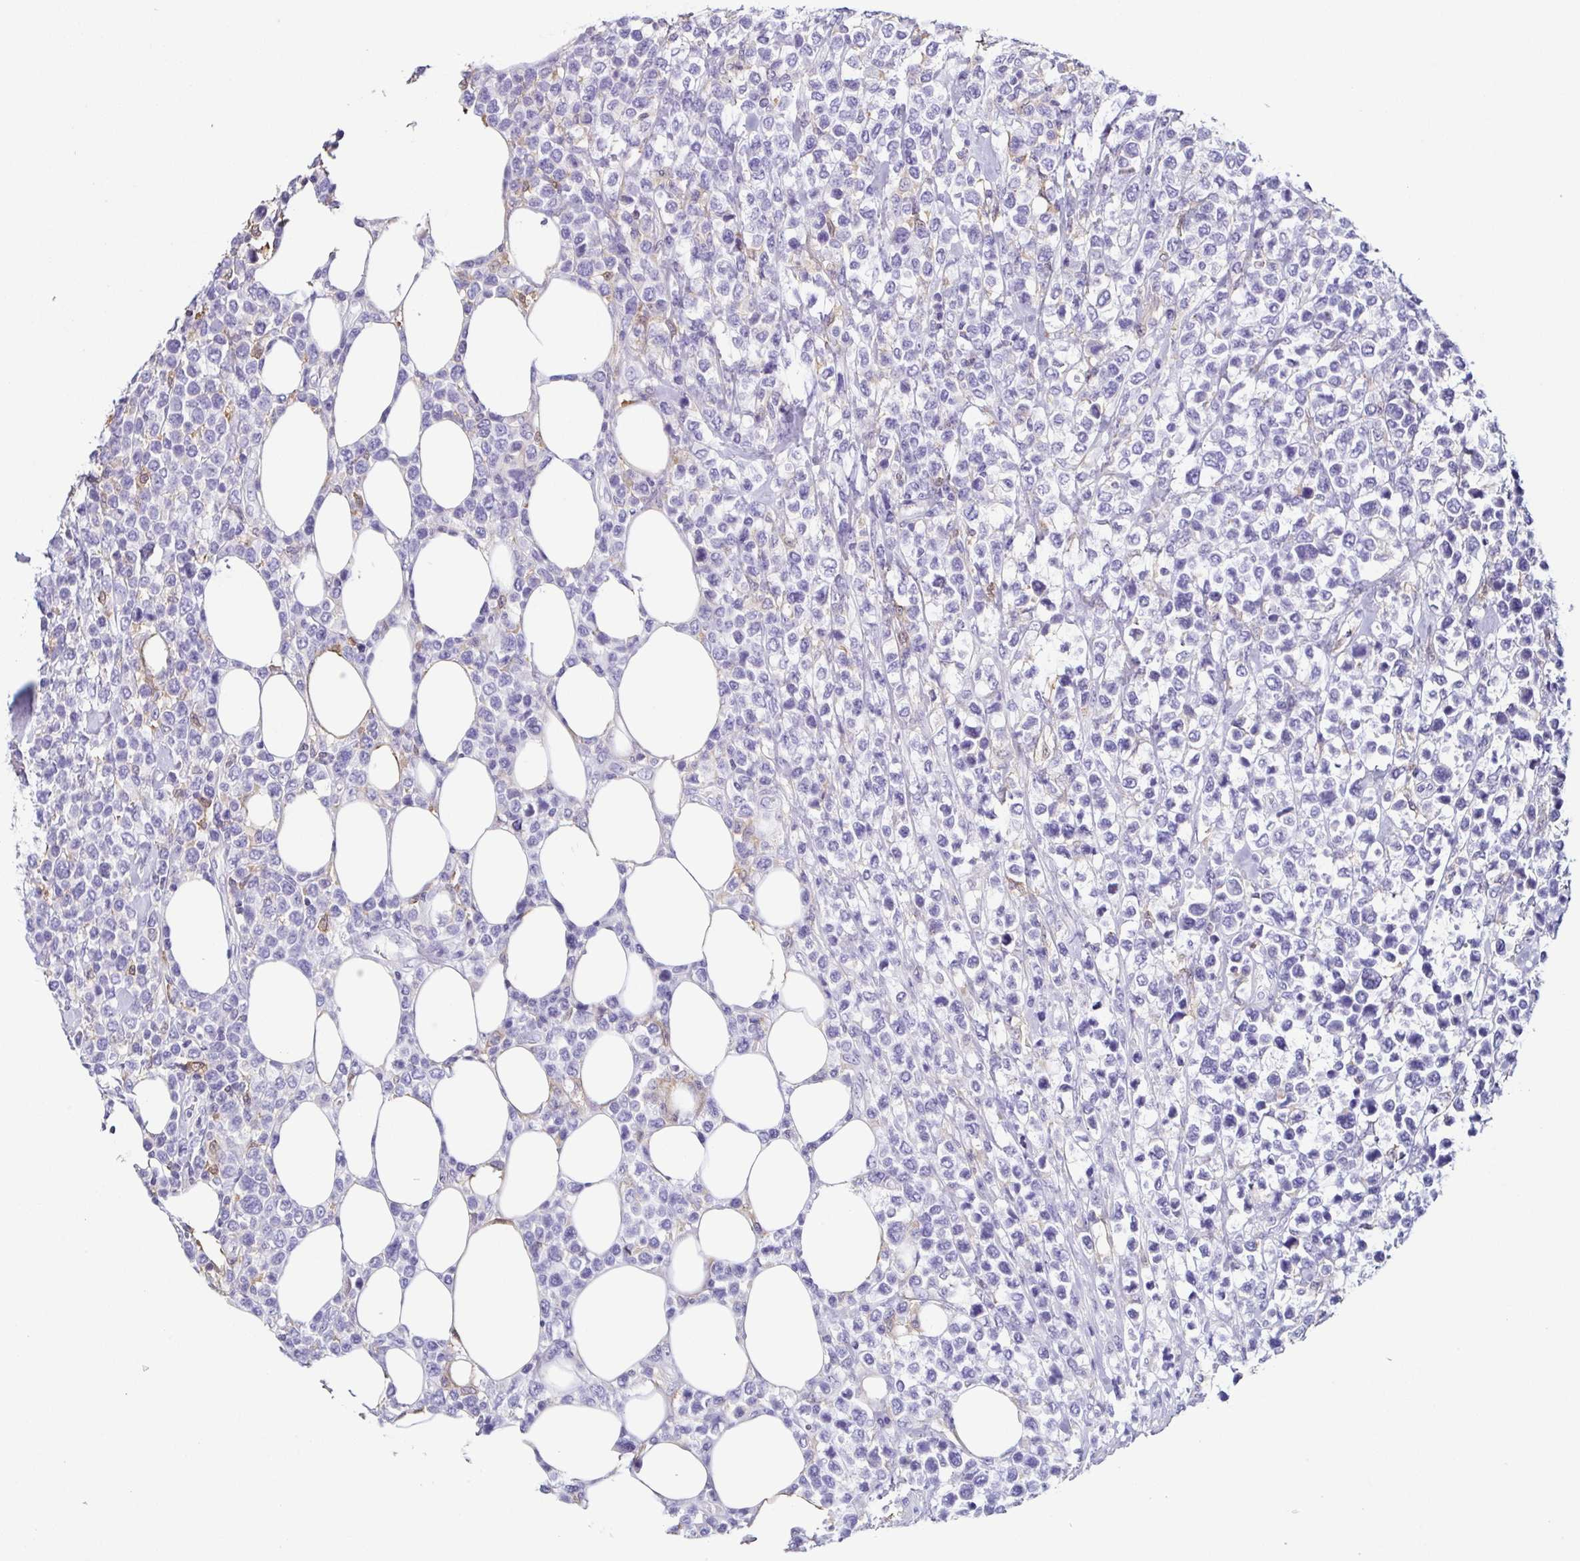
{"staining": {"intensity": "negative", "quantity": "none", "location": "none"}, "tissue": "lymphoma", "cell_type": "Tumor cells", "image_type": "cancer", "snomed": [{"axis": "morphology", "description": "Malignant lymphoma, non-Hodgkin's type, High grade"}, {"axis": "topography", "description": "Soft tissue"}], "caption": "Histopathology image shows no protein expression in tumor cells of high-grade malignant lymphoma, non-Hodgkin's type tissue. (DAB immunohistochemistry with hematoxylin counter stain).", "gene": "ANXA10", "patient": {"sex": "female", "age": 56}}